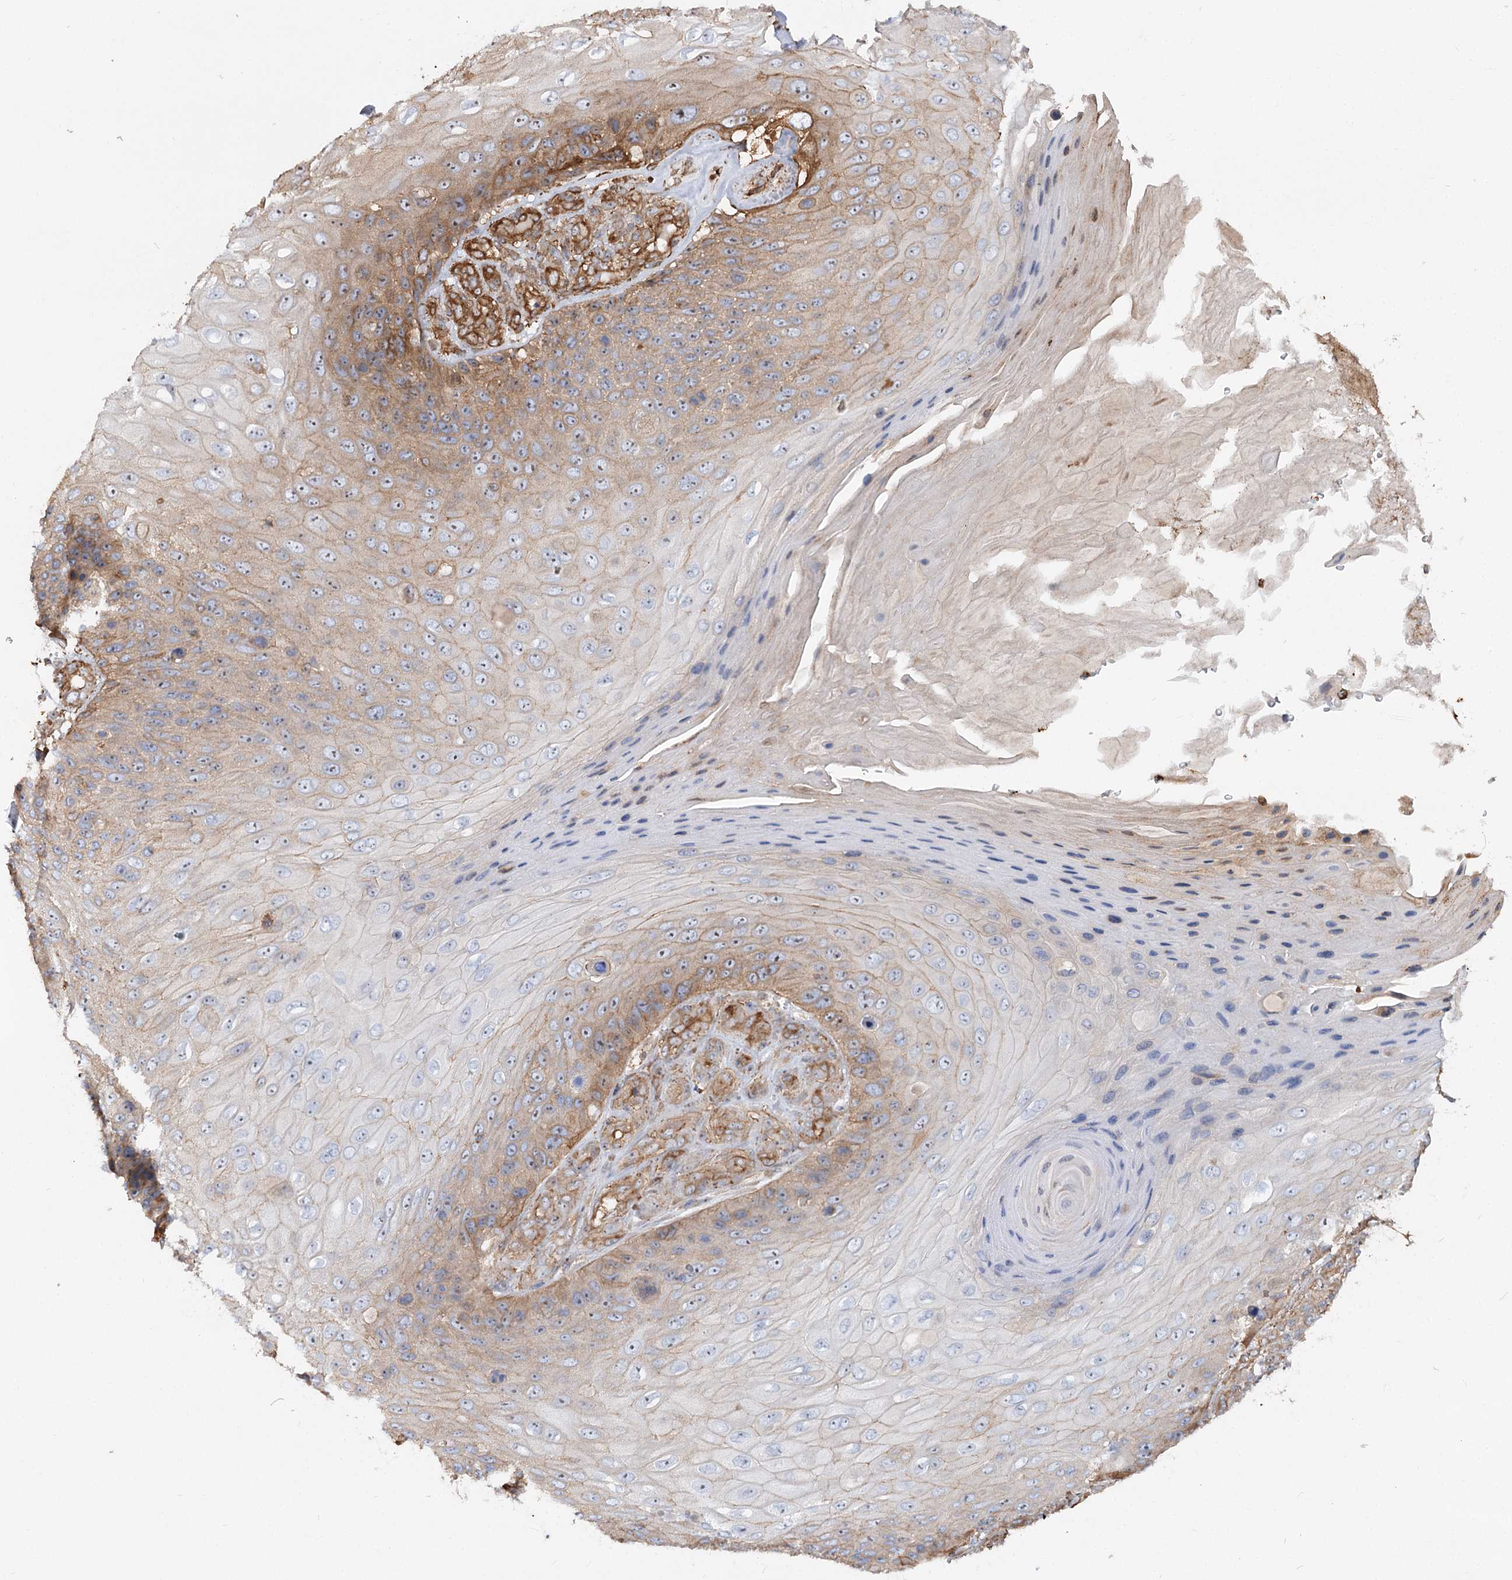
{"staining": {"intensity": "moderate", "quantity": "<25%", "location": "cytoplasmic/membranous"}, "tissue": "skin cancer", "cell_type": "Tumor cells", "image_type": "cancer", "snomed": [{"axis": "morphology", "description": "Squamous cell carcinoma, NOS"}, {"axis": "topography", "description": "Skin"}], "caption": "Brown immunohistochemical staining in human squamous cell carcinoma (skin) displays moderate cytoplasmic/membranous positivity in about <25% of tumor cells.", "gene": "WDR36", "patient": {"sex": "female", "age": 88}}